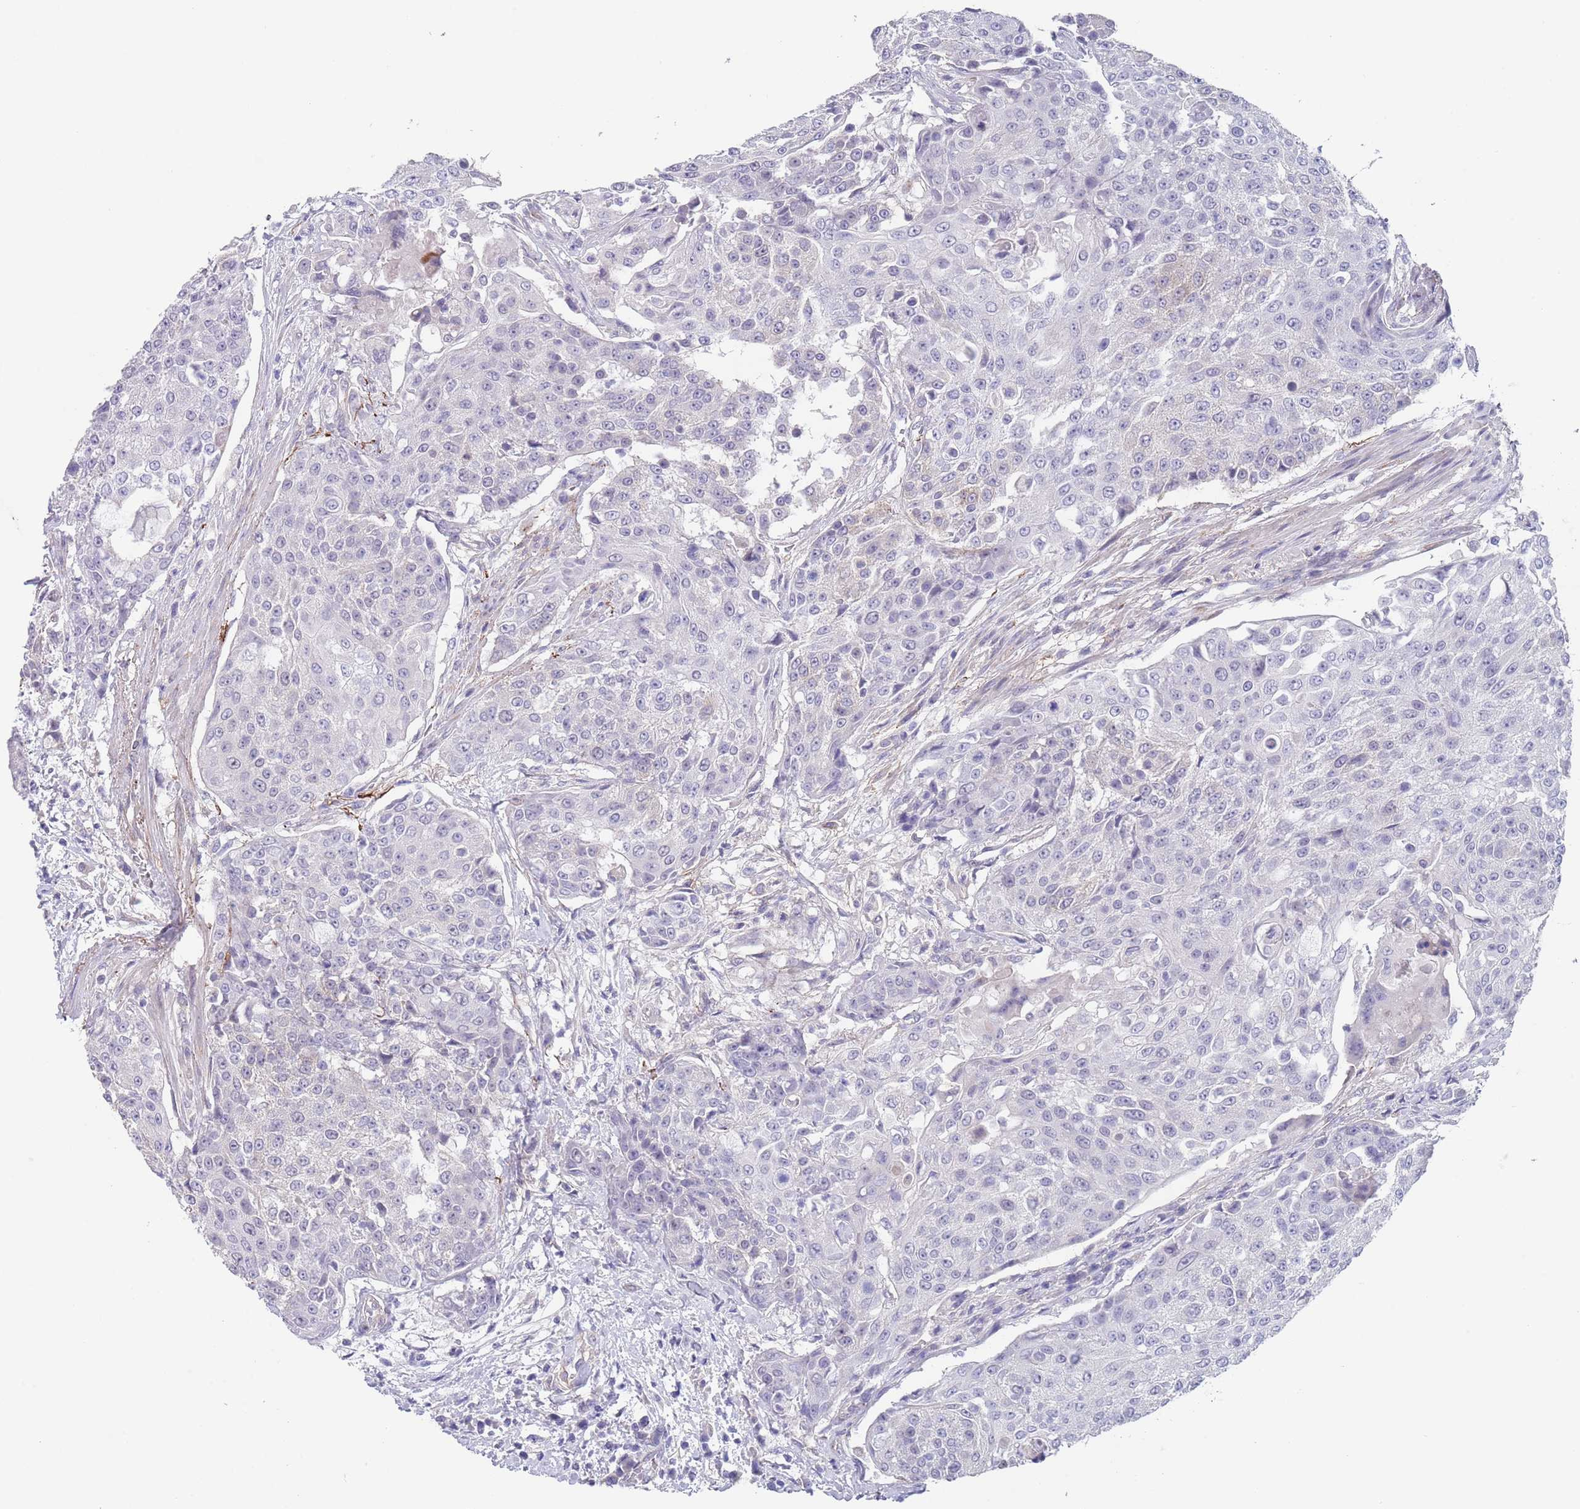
{"staining": {"intensity": "negative", "quantity": "none", "location": "none"}, "tissue": "urothelial cancer", "cell_type": "Tumor cells", "image_type": "cancer", "snomed": [{"axis": "morphology", "description": "Urothelial carcinoma, High grade"}, {"axis": "topography", "description": "Urinary bladder"}], "caption": "This is an IHC photomicrograph of high-grade urothelial carcinoma. There is no staining in tumor cells.", "gene": "RNF169", "patient": {"sex": "female", "age": 63}}